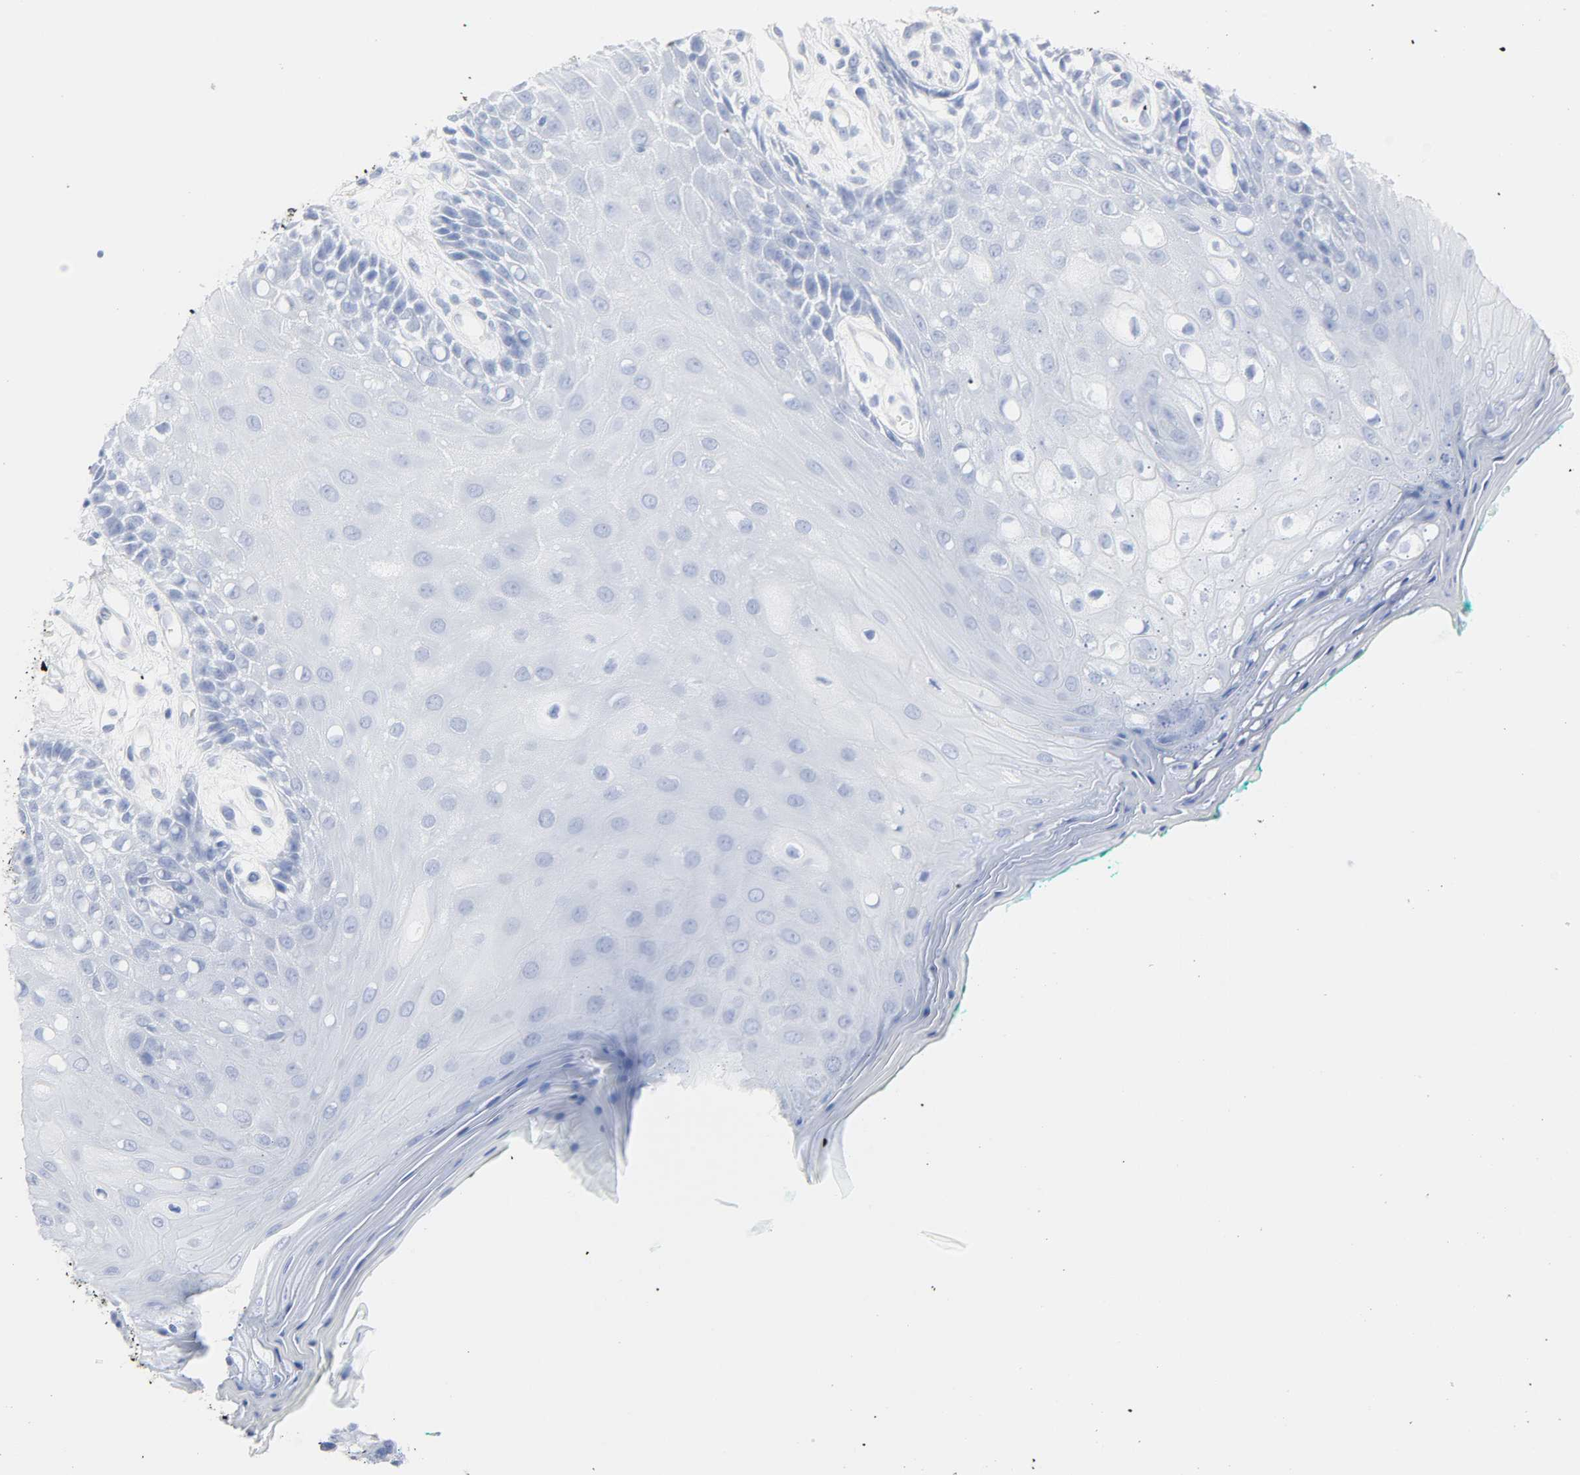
{"staining": {"intensity": "negative", "quantity": "none", "location": "none"}, "tissue": "oral mucosa", "cell_type": "Squamous epithelial cells", "image_type": "normal", "snomed": [{"axis": "morphology", "description": "Normal tissue, NOS"}, {"axis": "morphology", "description": "Squamous cell carcinoma, NOS"}, {"axis": "topography", "description": "Skeletal muscle"}, {"axis": "topography", "description": "Oral tissue"}, {"axis": "topography", "description": "Head-Neck"}], "caption": "Immunohistochemical staining of benign oral mucosa exhibits no significant positivity in squamous epithelial cells. The staining is performed using DAB brown chromogen with nuclei counter-stained in using hematoxylin.", "gene": "FAM118A", "patient": {"sex": "female", "age": 84}}